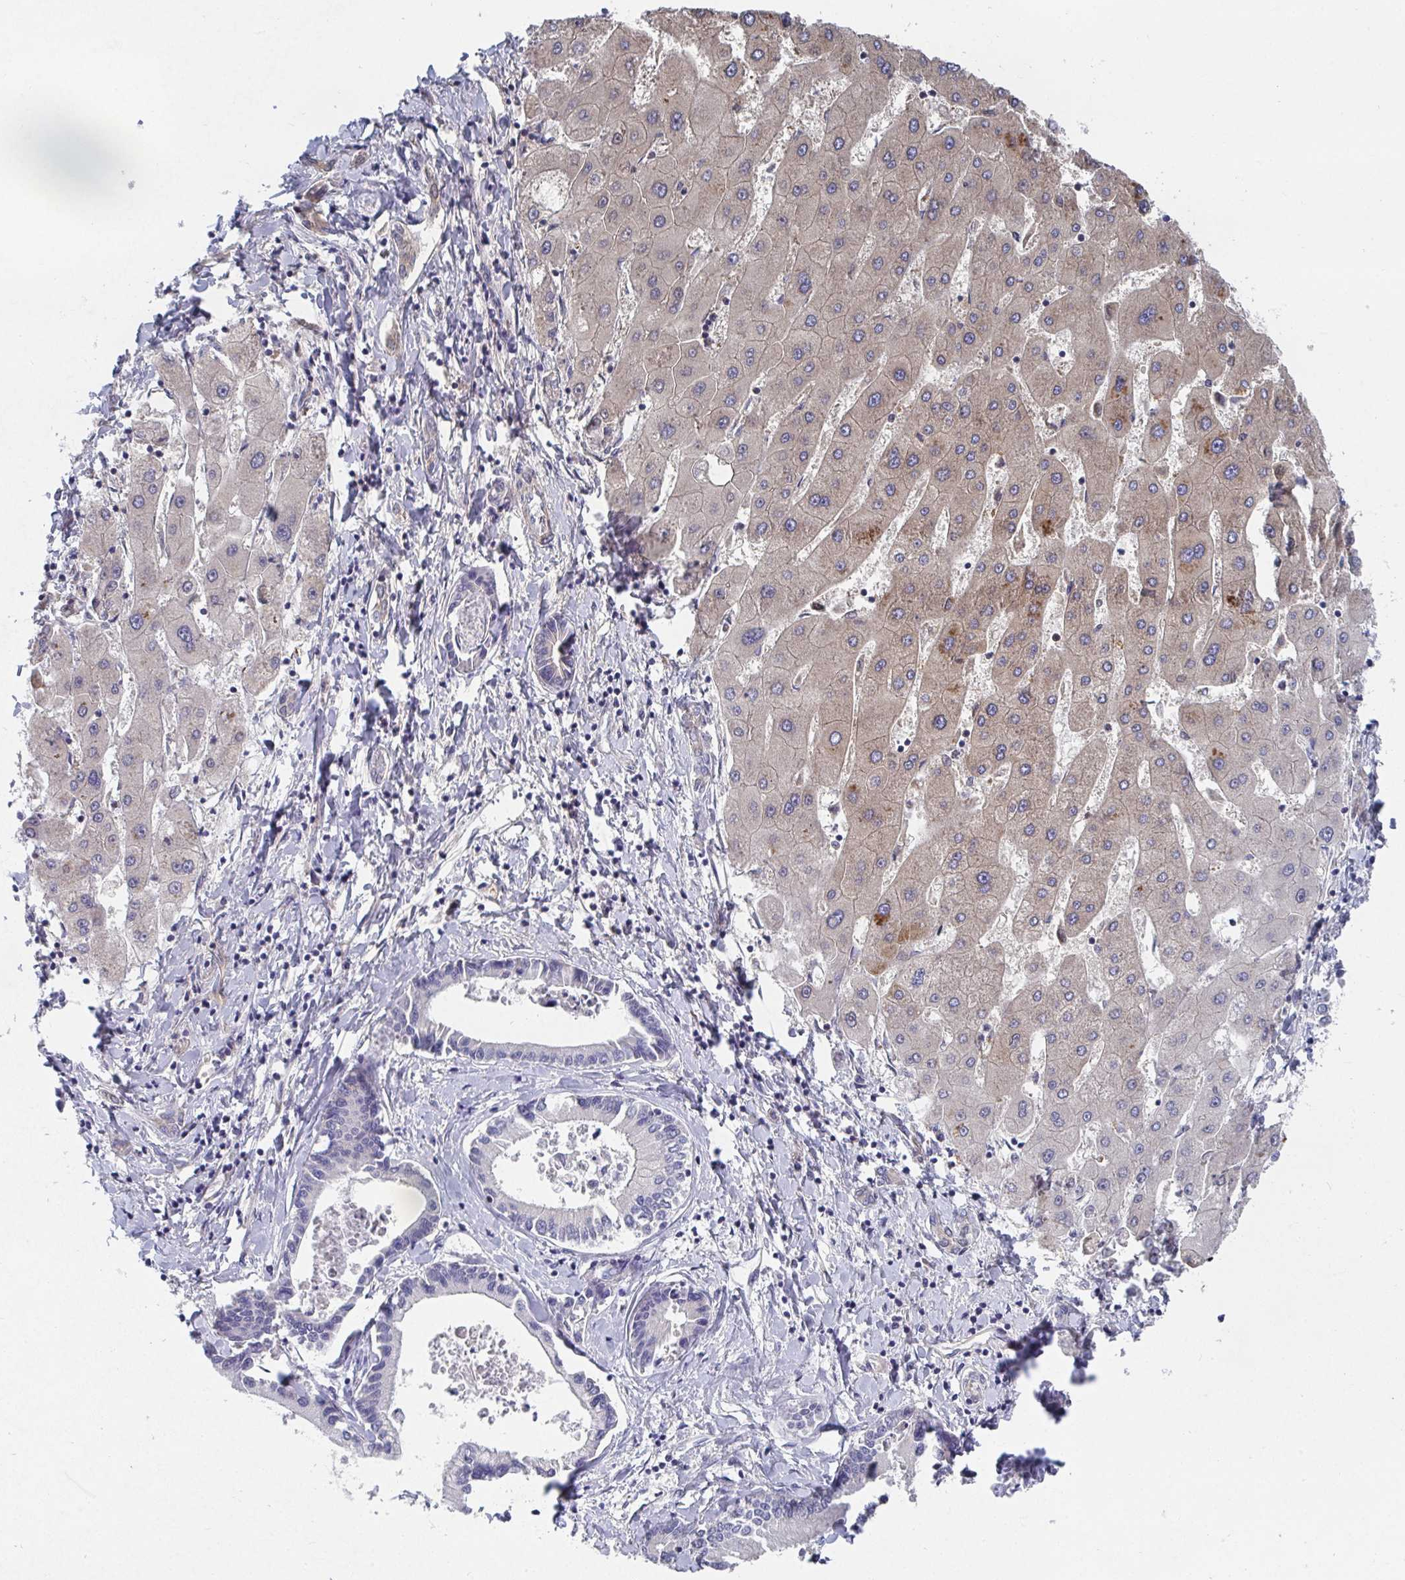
{"staining": {"intensity": "negative", "quantity": "none", "location": "none"}, "tissue": "liver cancer", "cell_type": "Tumor cells", "image_type": "cancer", "snomed": [{"axis": "morphology", "description": "Cholangiocarcinoma"}, {"axis": "topography", "description": "Liver"}], "caption": "IHC photomicrograph of human liver cholangiocarcinoma stained for a protein (brown), which reveals no positivity in tumor cells.", "gene": "ATP5F1C", "patient": {"sex": "male", "age": 66}}